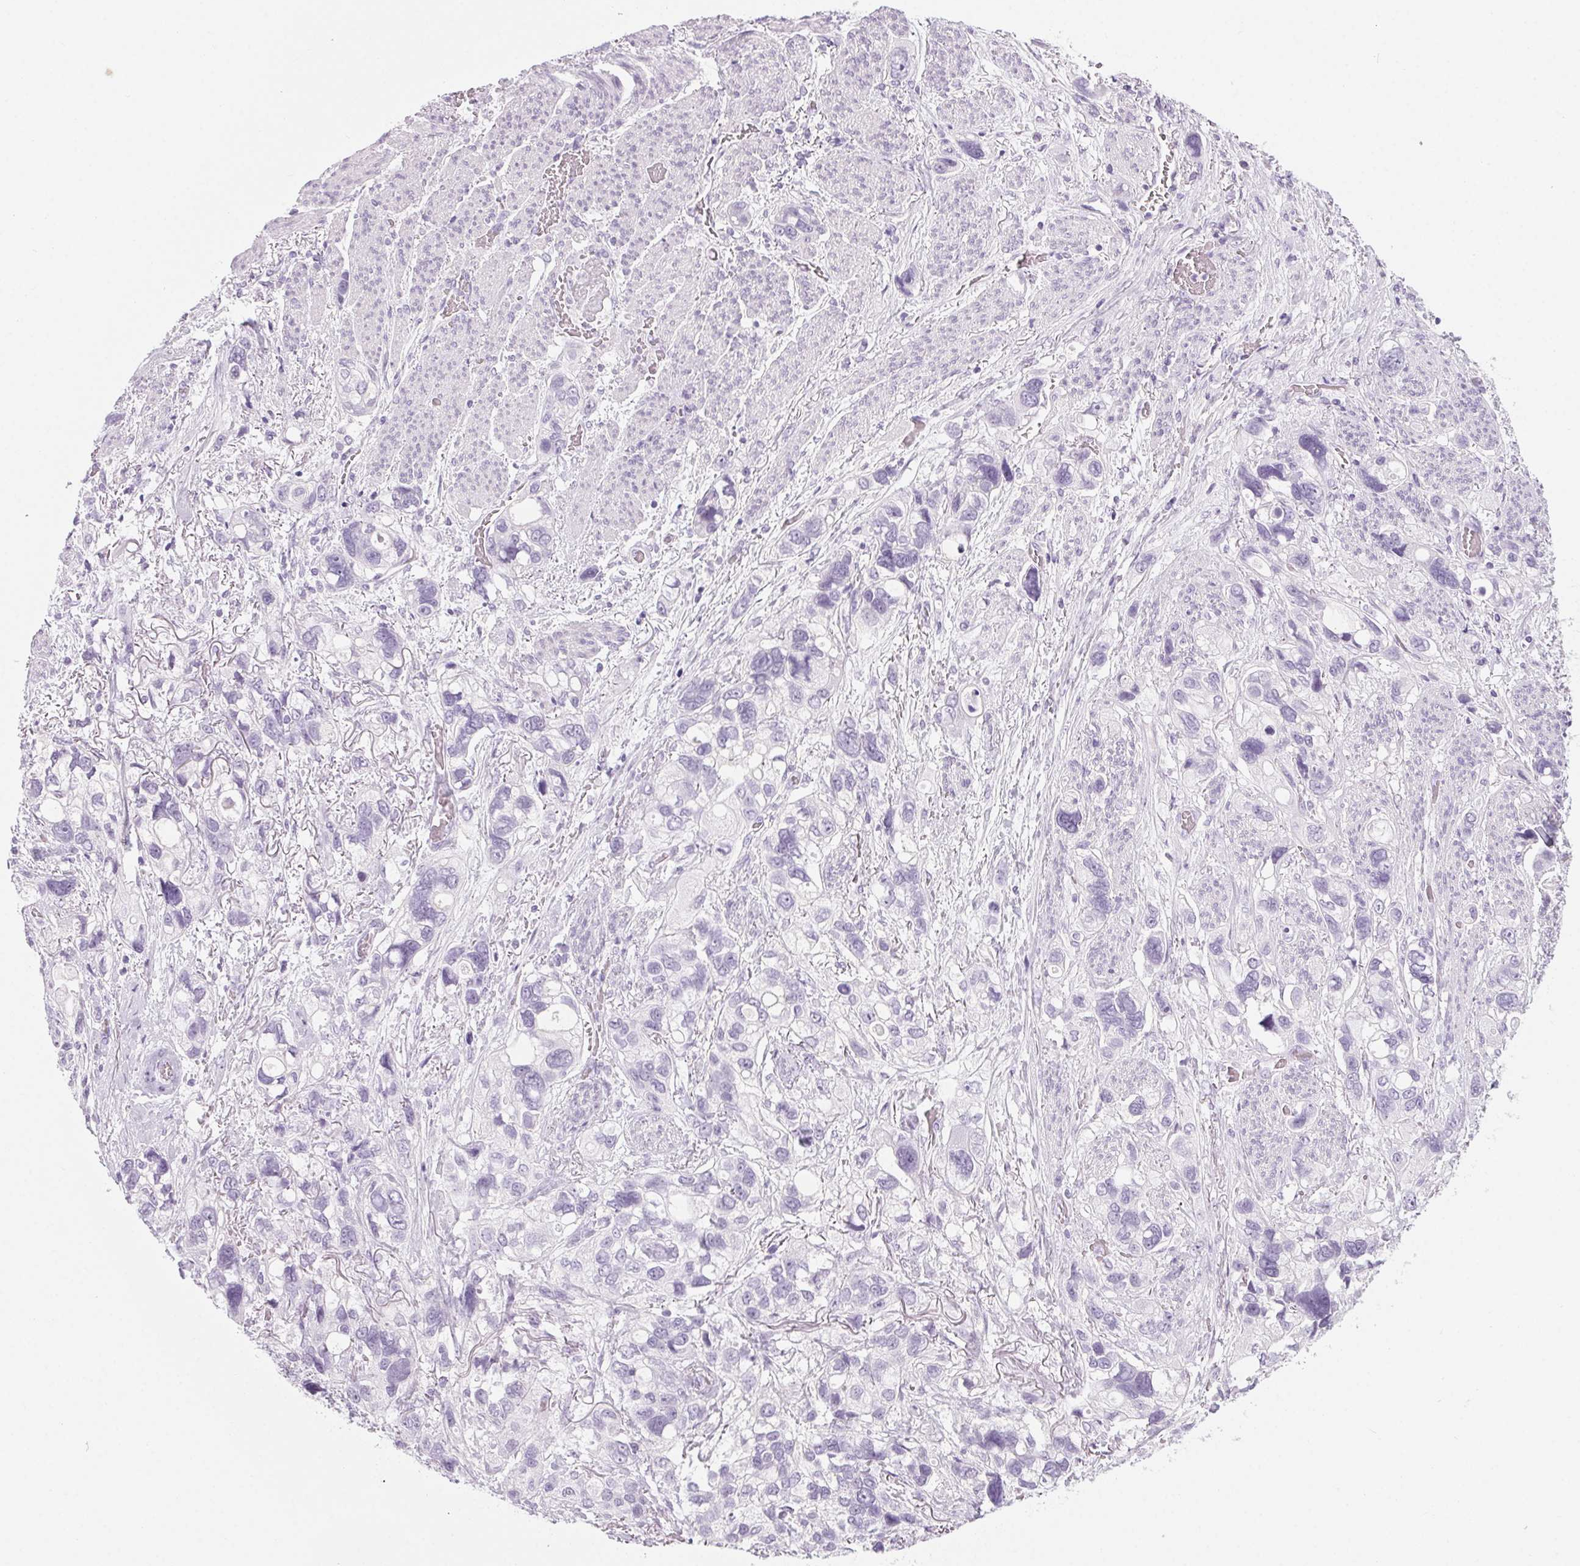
{"staining": {"intensity": "negative", "quantity": "none", "location": "none"}, "tissue": "stomach cancer", "cell_type": "Tumor cells", "image_type": "cancer", "snomed": [{"axis": "morphology", "description": "Adenocarcinoma, NOS"}, {"axis": "topography", "description": "Stomach, upper"}], "caption": "This is a image of immunohistochemistry staining of stomach cancer, which shows no staining in tumor cells. The staining was performed using DAB to visualize the protein expression in brown, while the nuclei were stained in blue with hematoxylin (Magnification: 20x).", "gene": "LRP2", "patient": {"sex": "female", "age": 81}}